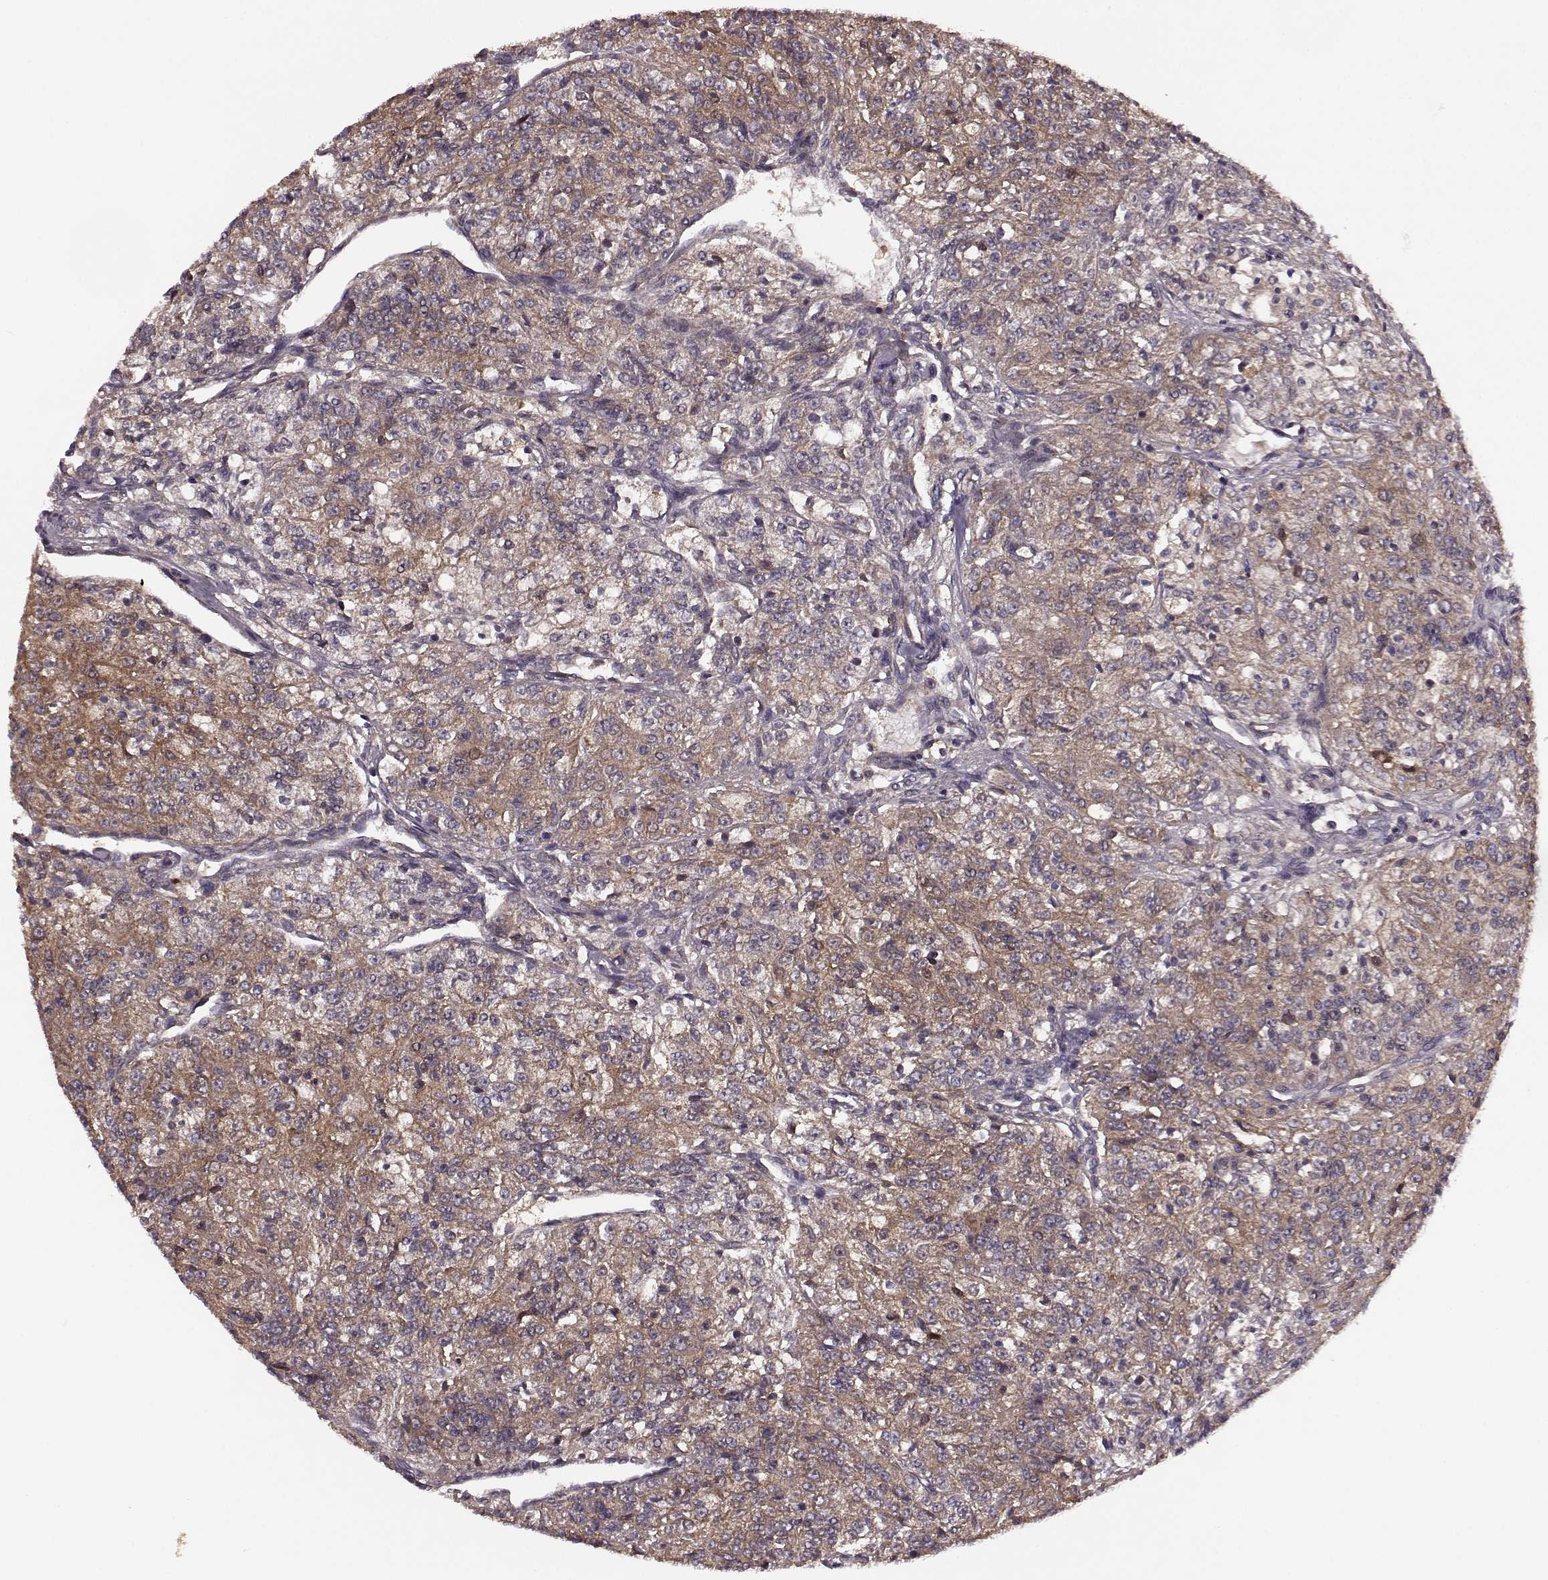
{"staining": {"intensity": "strong", "quantity": "25%-75%", "location": "cytoplasmic/membranous"}, "tissue": "renal cancer", "cell_type": "Tumor cells", "image_type": "cancer", "snomed": [{"axis": "morphology", "description": "Adenocarcinoma, NOS"}, {"axis": "topography", "description": "Kidney"}], "caption": "Protein staining shows strong cytoplasmic/membranous staining in about 25%-75% of tumor cells in renal cancer.", "gene": "FNIP2", "patient": {"sex": "female", "age": 63}}